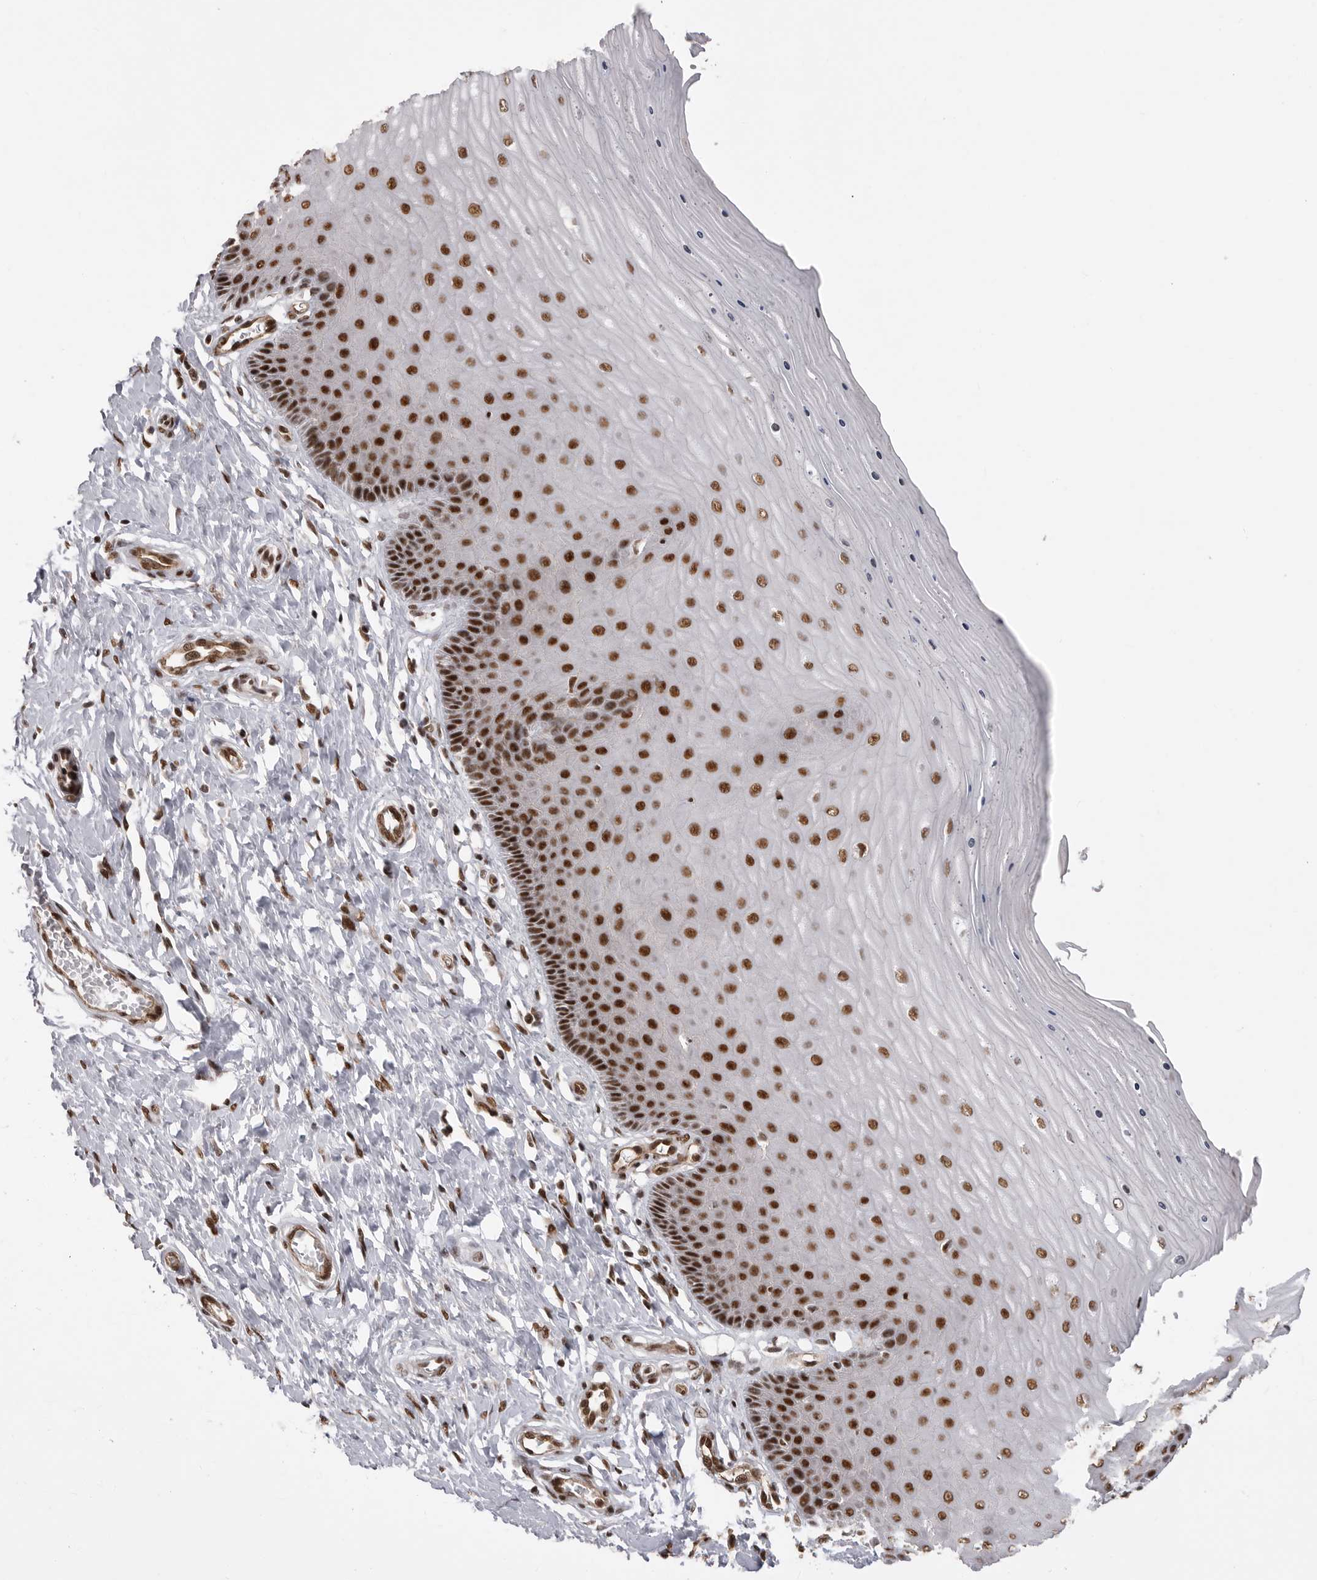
{"staining": {"intensity": "strong", "quantity": ">75%", "location": "nuclear"}, "tissue": "cervix", "cell_type": "Glandular cells", "image_type": "normal", "snomed": [{"axis": "morphology", "description": "Normal tissue, NOS"}, {"axis": "topography", "description": "Cervix"}], "caption": "An image of human cervix stained for a protein shows strong nuclear brown staining in glandular cells. (brown staining indicates protein expression, while blue staining denotes nuclei).", "gene": "PPP1R8", "patient": {"sex": "female", "age": 55}}